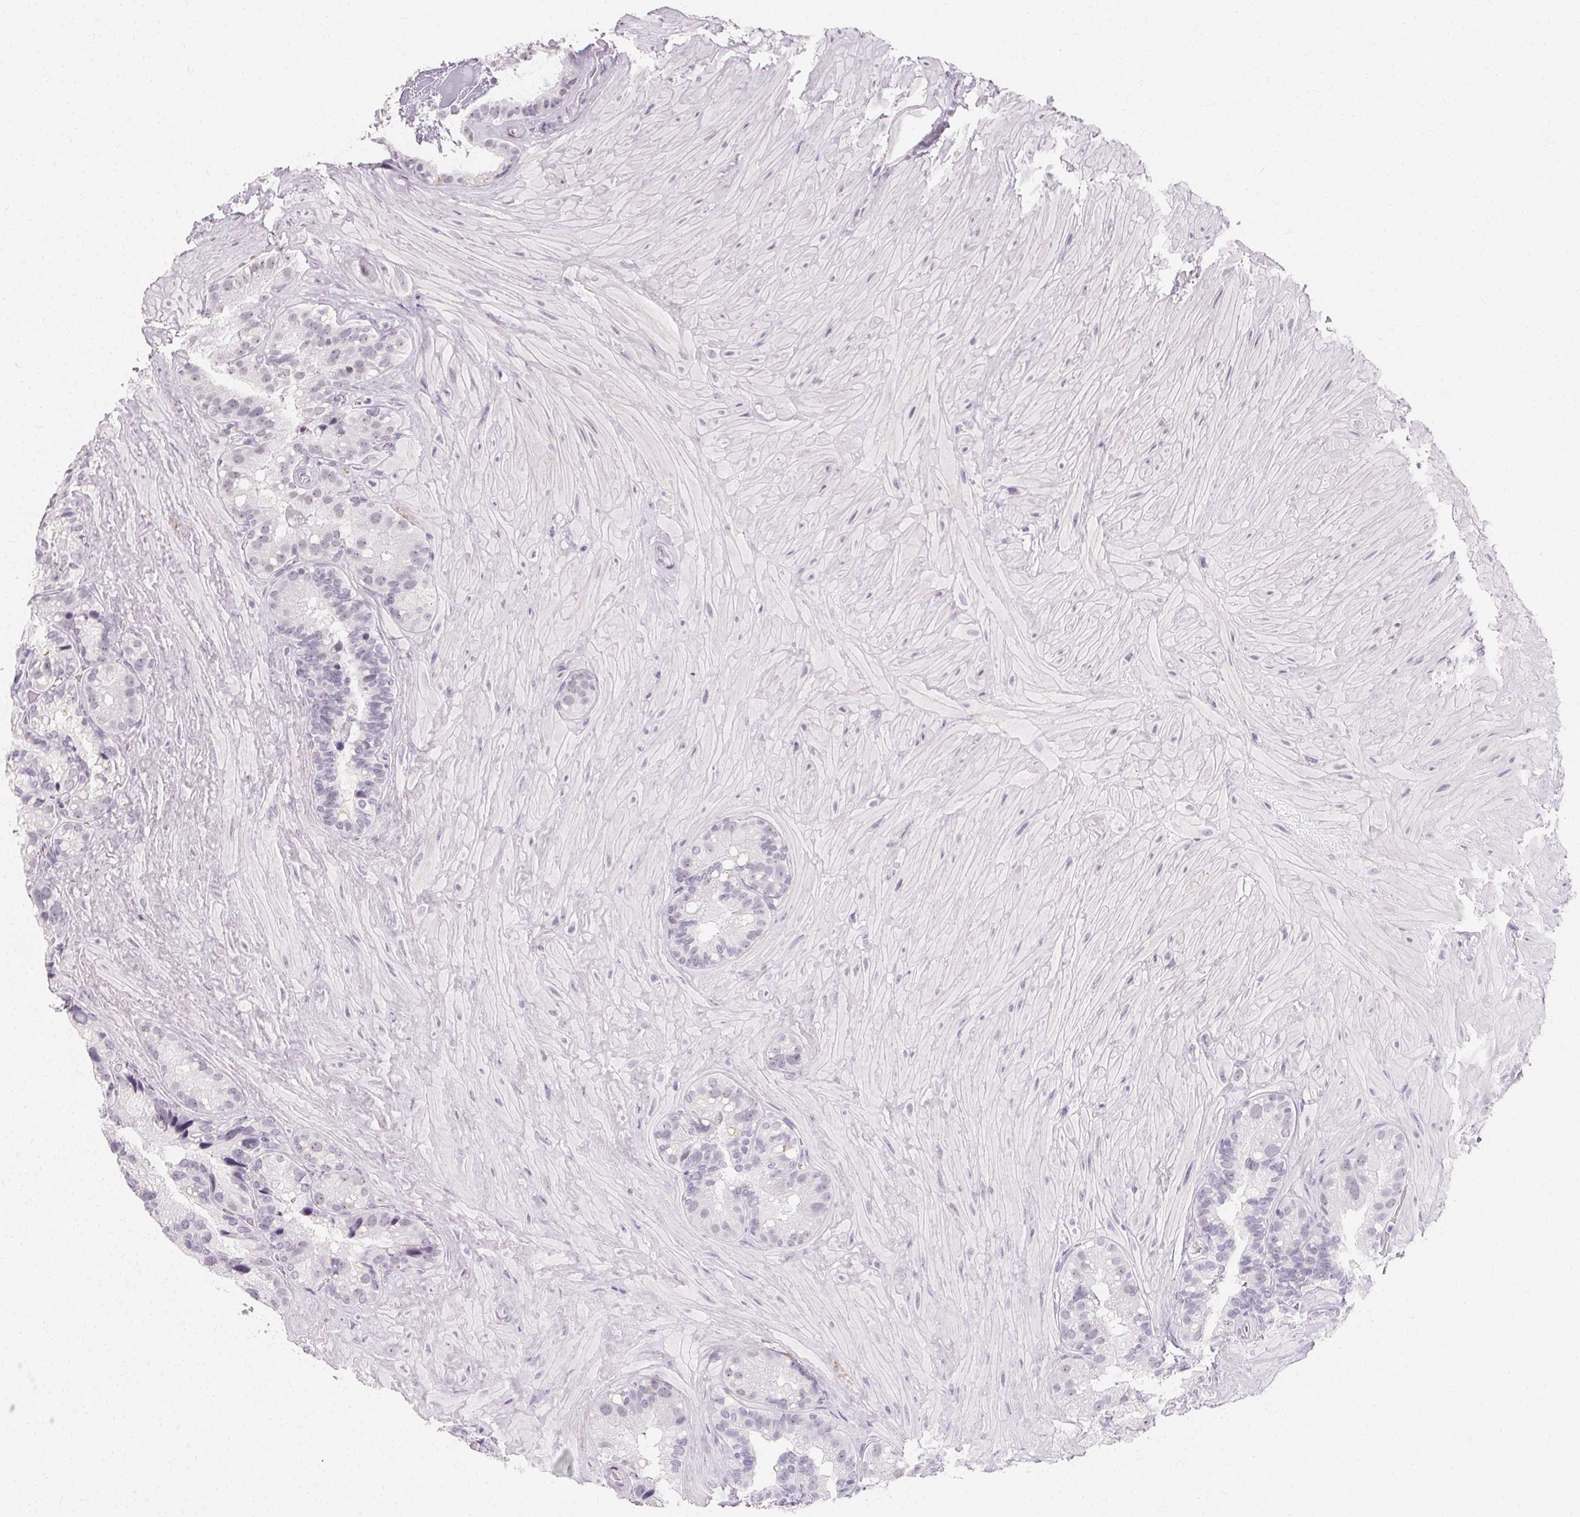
{"staining": {"intensity": "negative", "quantity": "none", "location": "none"}, "tissue": "seminal vesicle", "cell_type": "Glandular cells", "image_type": "normal", "snomed": [{"axis": "morphology", "description": "Normal tissue, NOS"}, {"axis": "topography", "description": "Seminal veicle"}], "caption": "DAB (3,3'-diaminobenzidine) immunohistochemical staining of normal seminal vesicle demonstrates no significant expression in glandular cells.", "gene": "SYNPR", "patient": {"sex": "male", "age": 60}}